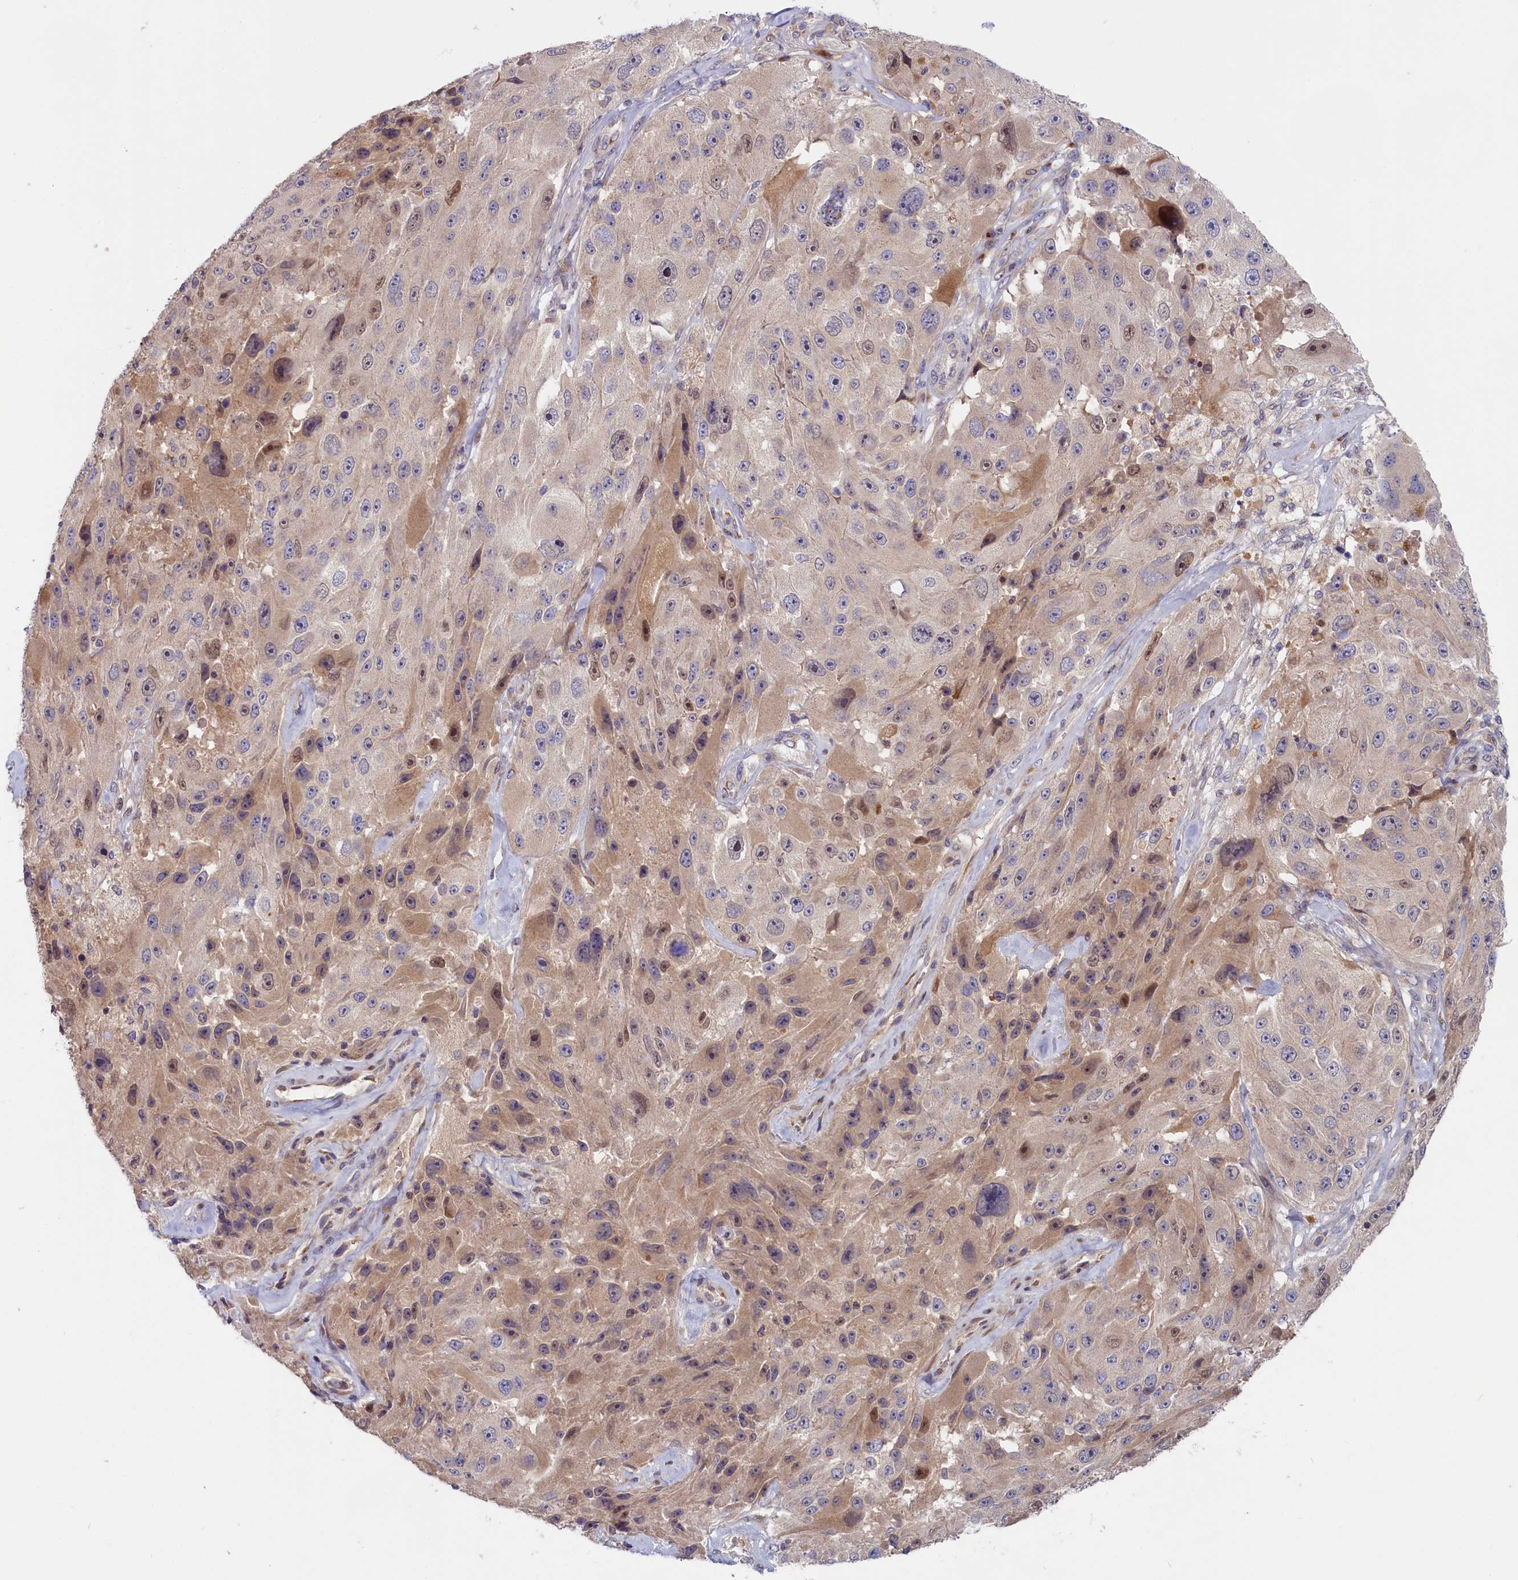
{"staining": {"intensity": "moderate", "quantity": "<25%", "location": "nuclear"}, "tissue": "melanoma", "cell_type": "Tumor cells", "image_type": "cancer", "snomed": [{"axis": "morphology", "description": "Malignant melanoma, Metastatic site"}, {"axis": "topography", "description": "Lymph node"}], "caption": "Immunohistochemical staining of malignant melanoma (metastatic site) shows moderate nuclear protein expression in about <25% of tumor cells.", "gene": "CHST12", "patient": {"sex": "male", "age": 62}}